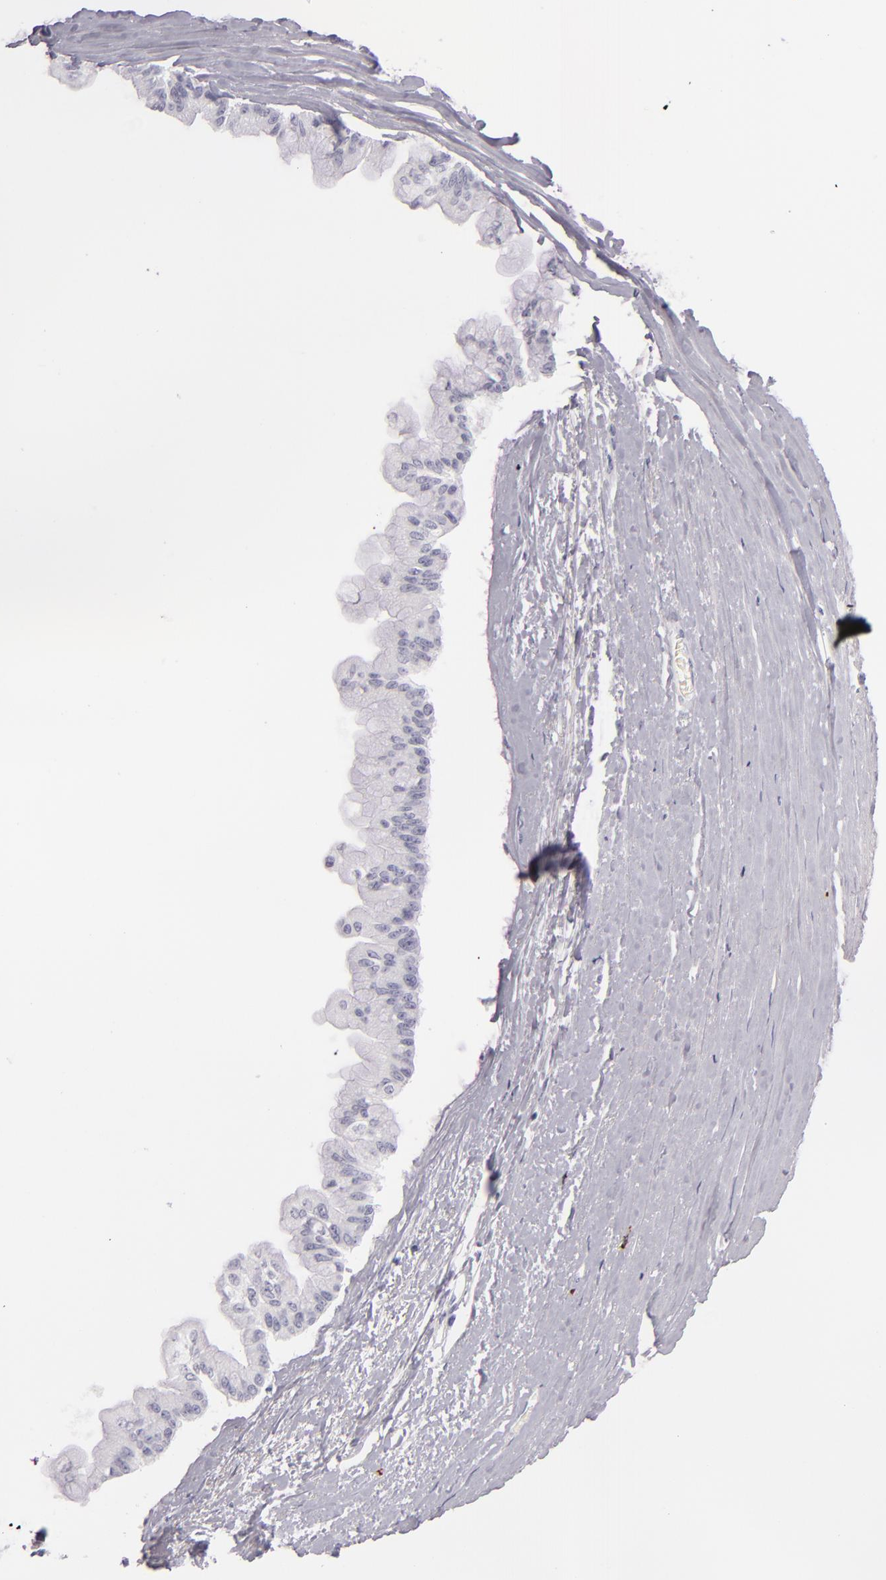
{"staining": {"intensity": "negative", "quantity": "none", "location": "none"}, "tissue": "liver cancer", "cell_type": "Tumor cells", "image_type": "cancer", "snomed": [{"axis": "morphology", "description": "Cholangiocarcinoma"}, {"axis": "topography", "description": "Liver"}], "caption": "High magnification brightfield microscopy of liver cancer (cholangiocarcinoma) stained with DAB (brown) and counterstained with hematoxylin (blue): tumor cells show no significant expression. The staining was performed using DAB to visualize the protein expression in brown, while the nuclei were stained in blue with hematoxylin (Magnification: 20x).", "gene": "TPSD1", "patient": {"sex": "female", "age": 79}}